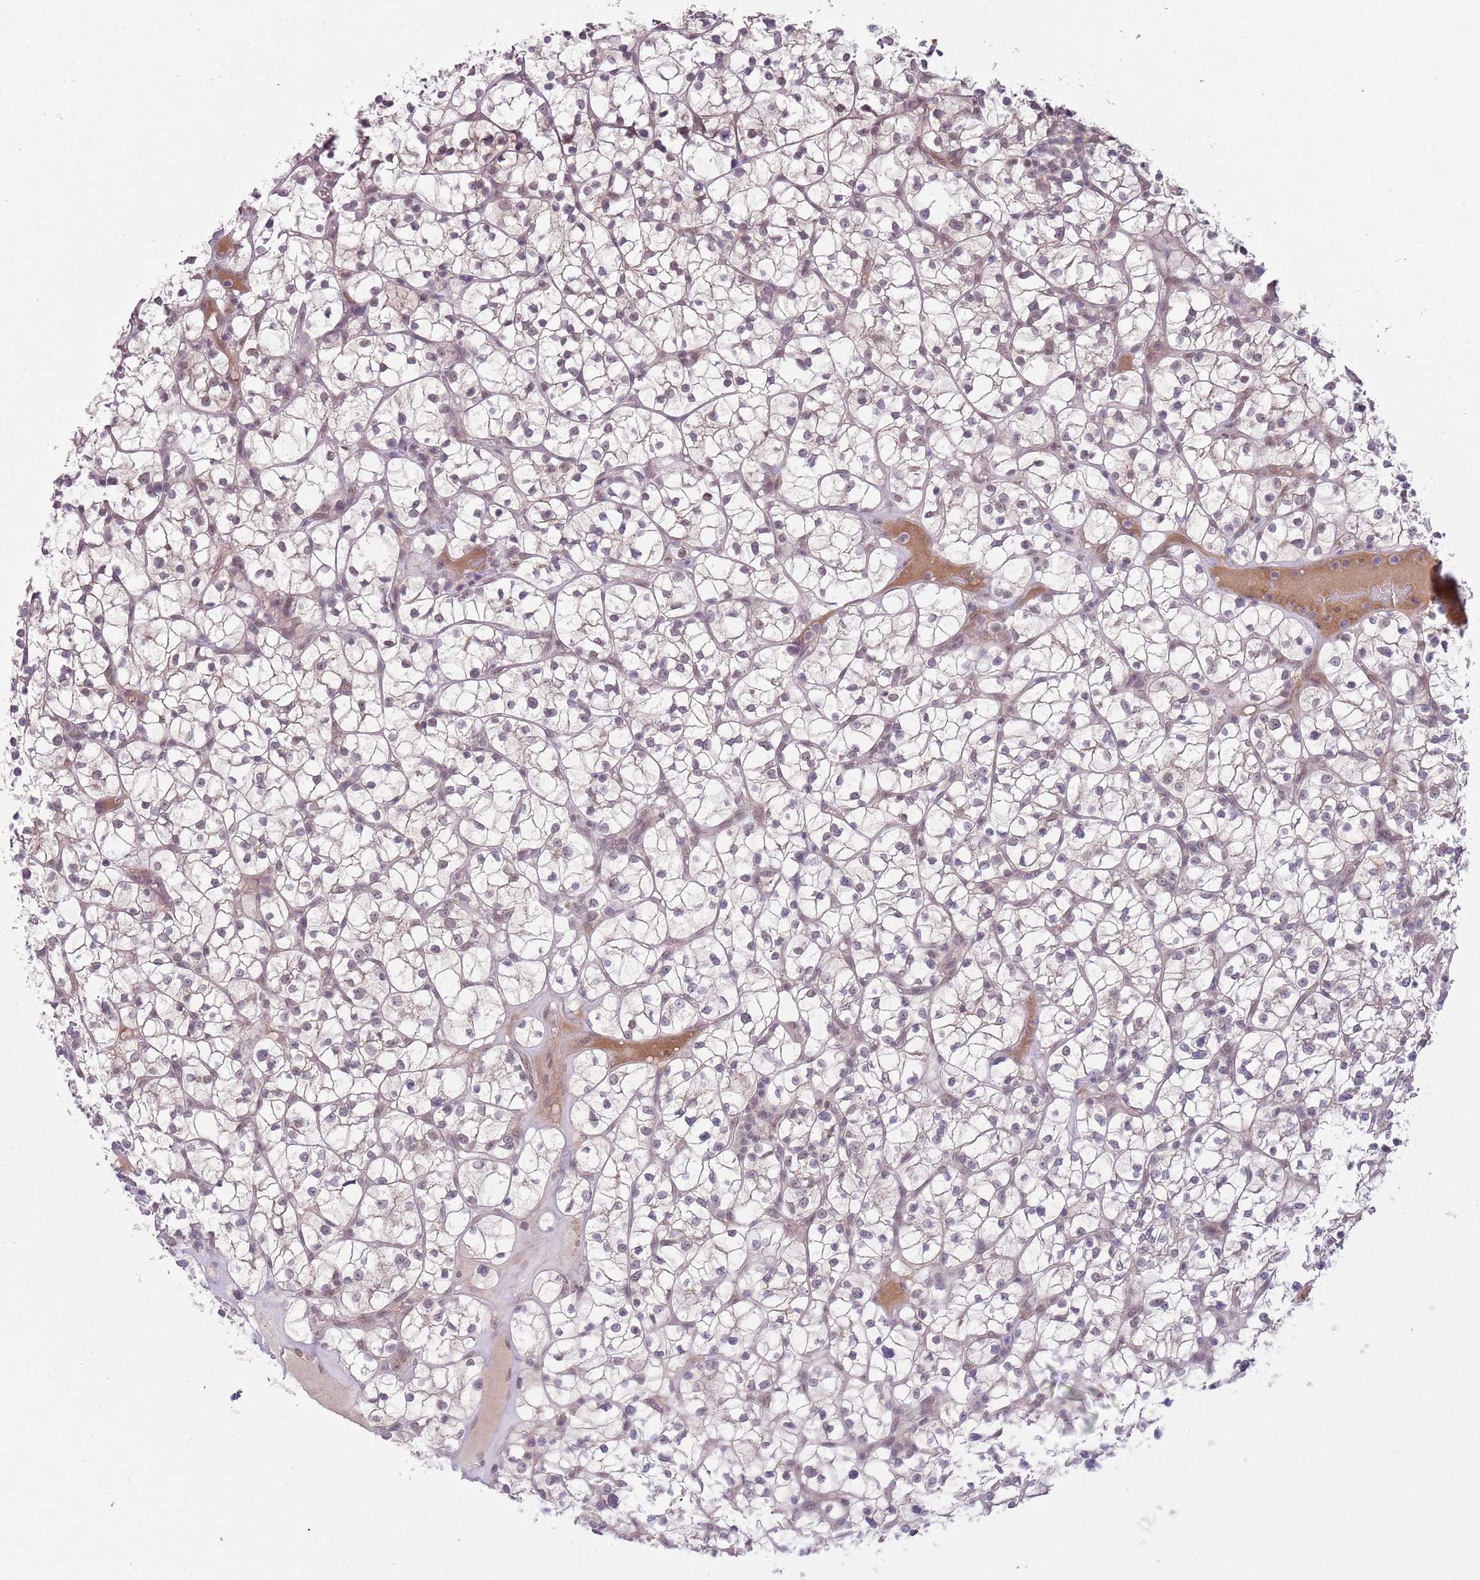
{"staining": {"intensity": "negative", "quantity": "none", "location": "none"}, "tissue": "renal cancer", "cell_type": "Tumor cells", "image_type": "cancer", "snomed": [{"axis": "morphology", "description": "Adenocarcinoma, NOS"}, {"axis": "topography", "description": "Kidney"}], "caption": "Human renal cancer (adenocarcinoma) stained for a protein using immunohistochemistry (IHC) demonstrates no staining in tumor cells.", "gene": "TM2D1", "patient": {"sex": "female", "age": 64}}